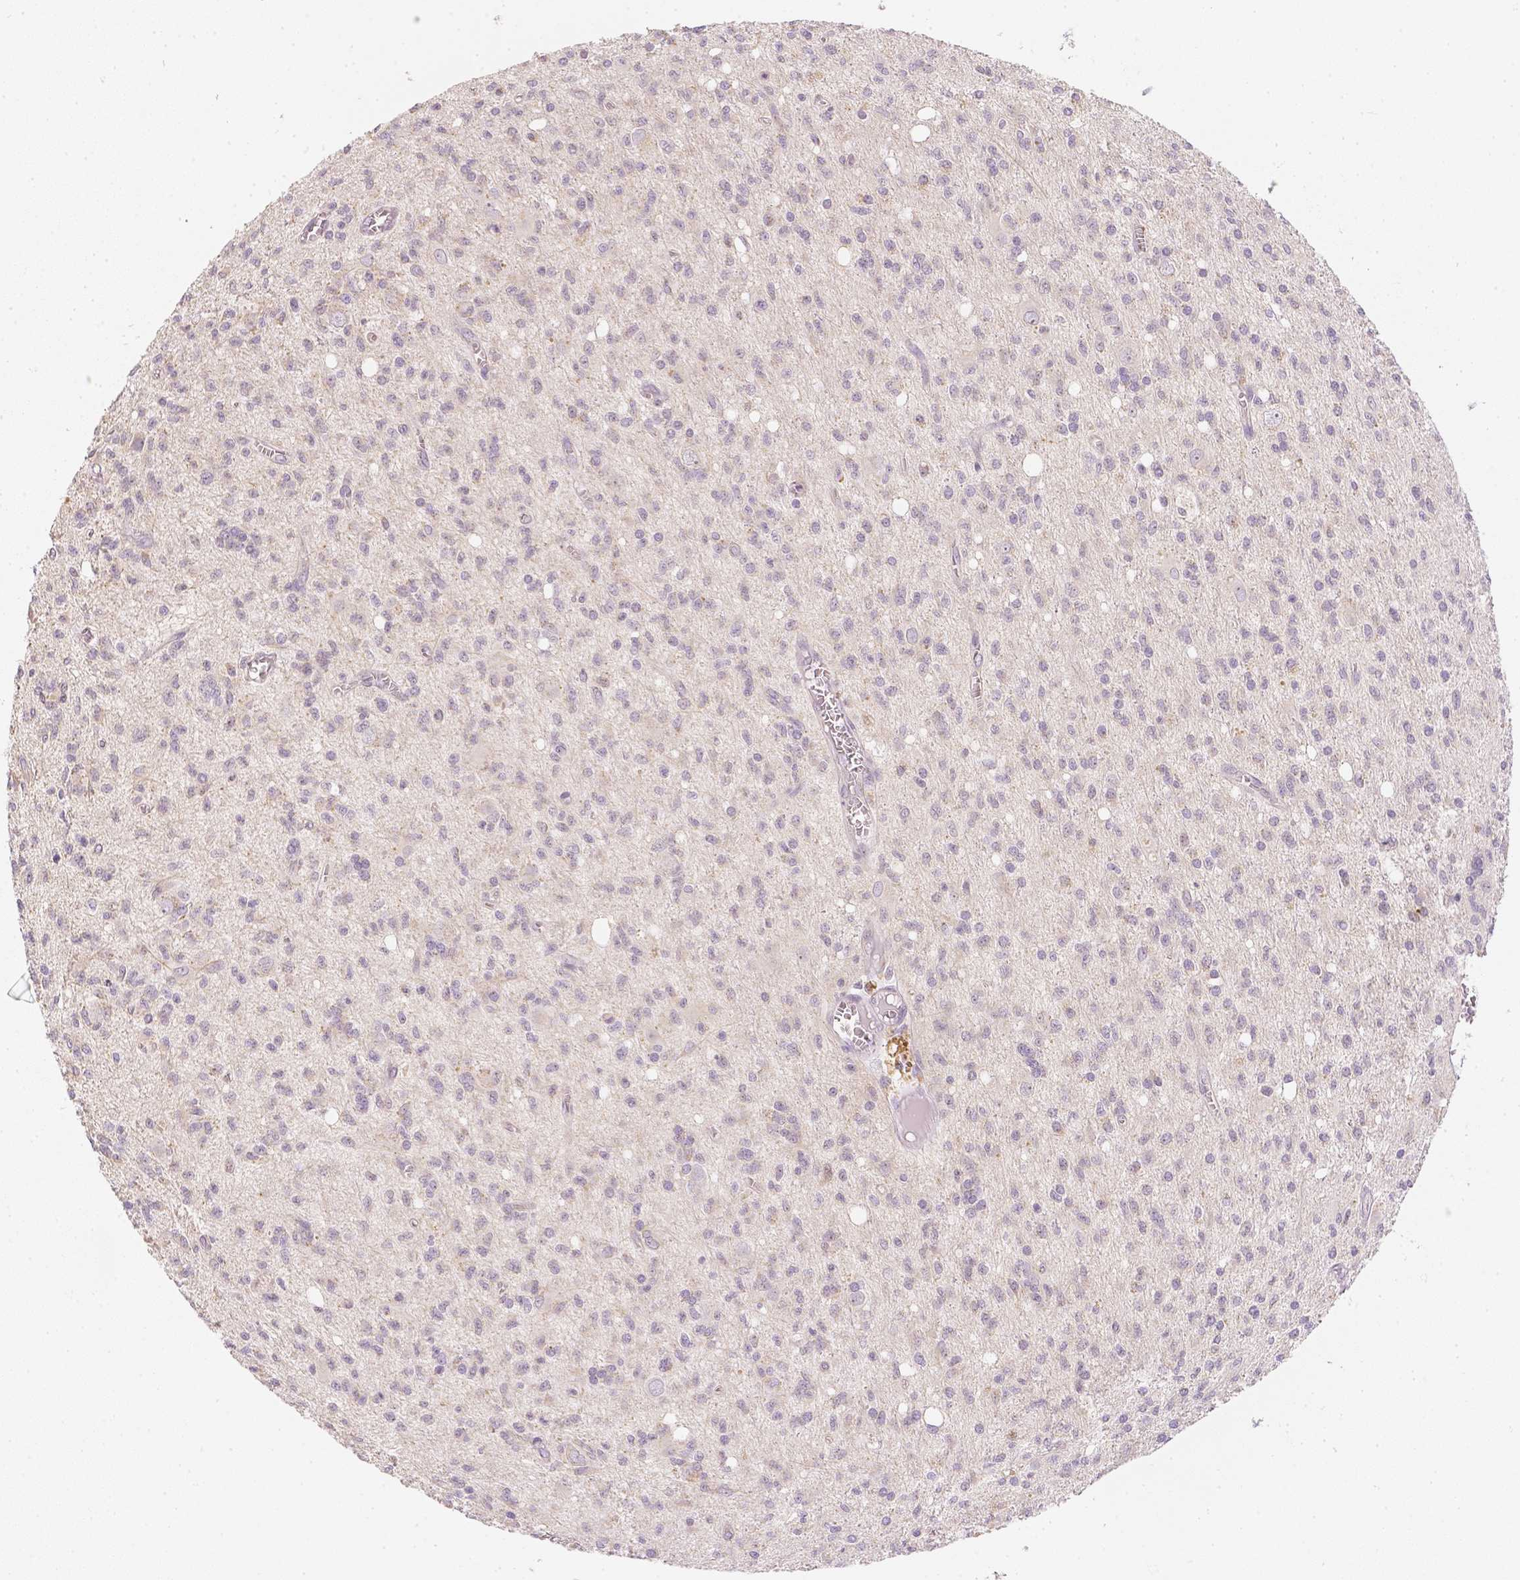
{"staining": {"intensity": "negative", "quantity": "none", "location": "none"}, "tissue": "glioma", "cell_type": "Tumor cells", "image_type": "cancer", "snomed": [{"axis": "morphology", "description": "Glioma, malignant, Low grade"}, {"axis": "topography", "description": "Brain"}], "caption": "Tumor cells are negative for protein expression in human malignant low-grade glioma. Nuclei are stained in blue.", "gene": "NVL", "patient": {"sex": "male", "age": 64}}